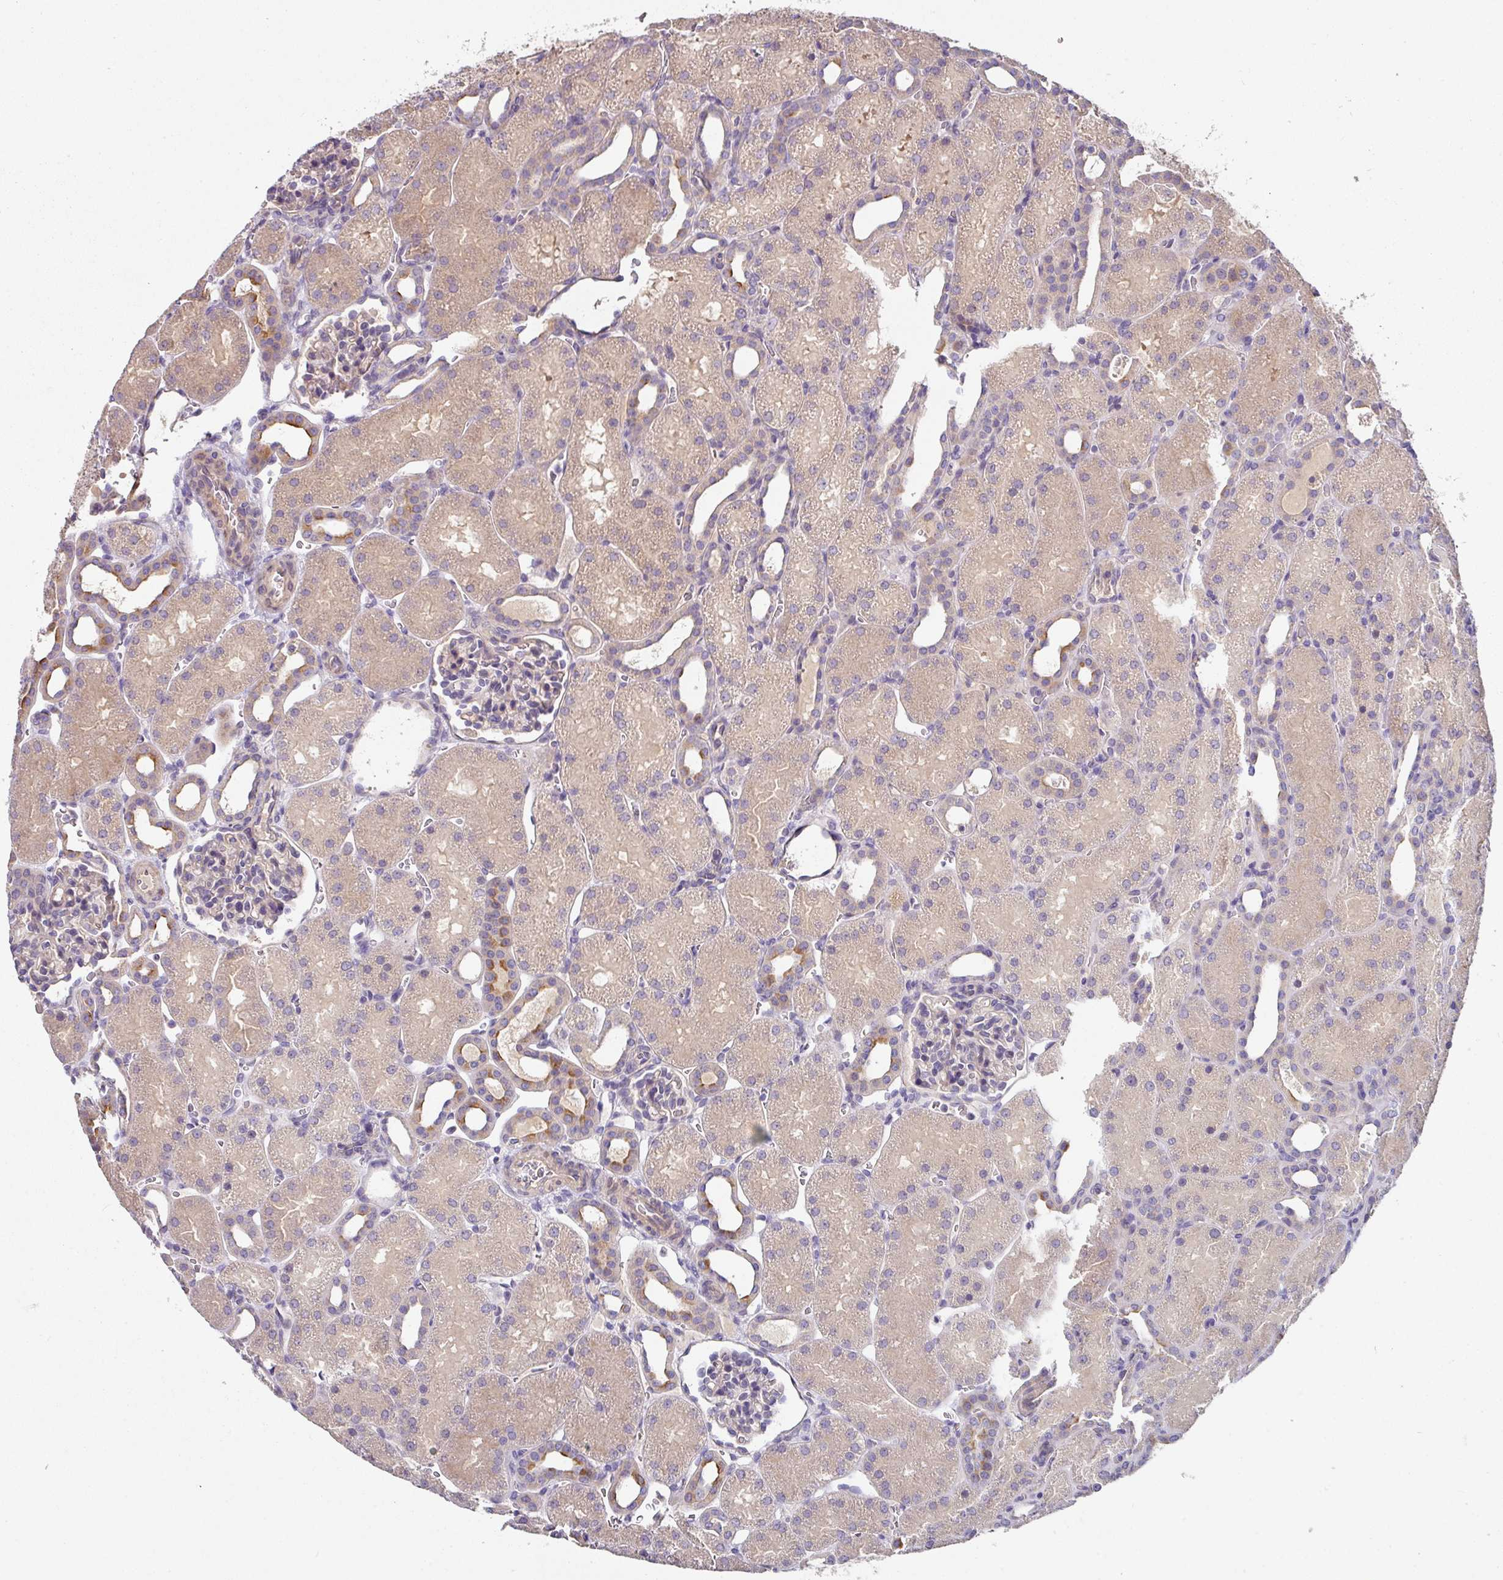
{"staining": {"intensity": "negative", "quantity": "none", "location": "none"}, "tissue": "kidney", "cell_type": "Cells in glomeruli", "image_type": "normal", "snomed": [{"axis": "morphology", "description": "Normal tissue, NOS"}, {"axis": "topography", "description": "Kidney"}], "caption": "The immunohistochemistry photomicrograph has no significant staining in cells in glomeruli of kidney.", "gene": "C4orf48", "patient": {"sex": "male", "age": 2}}